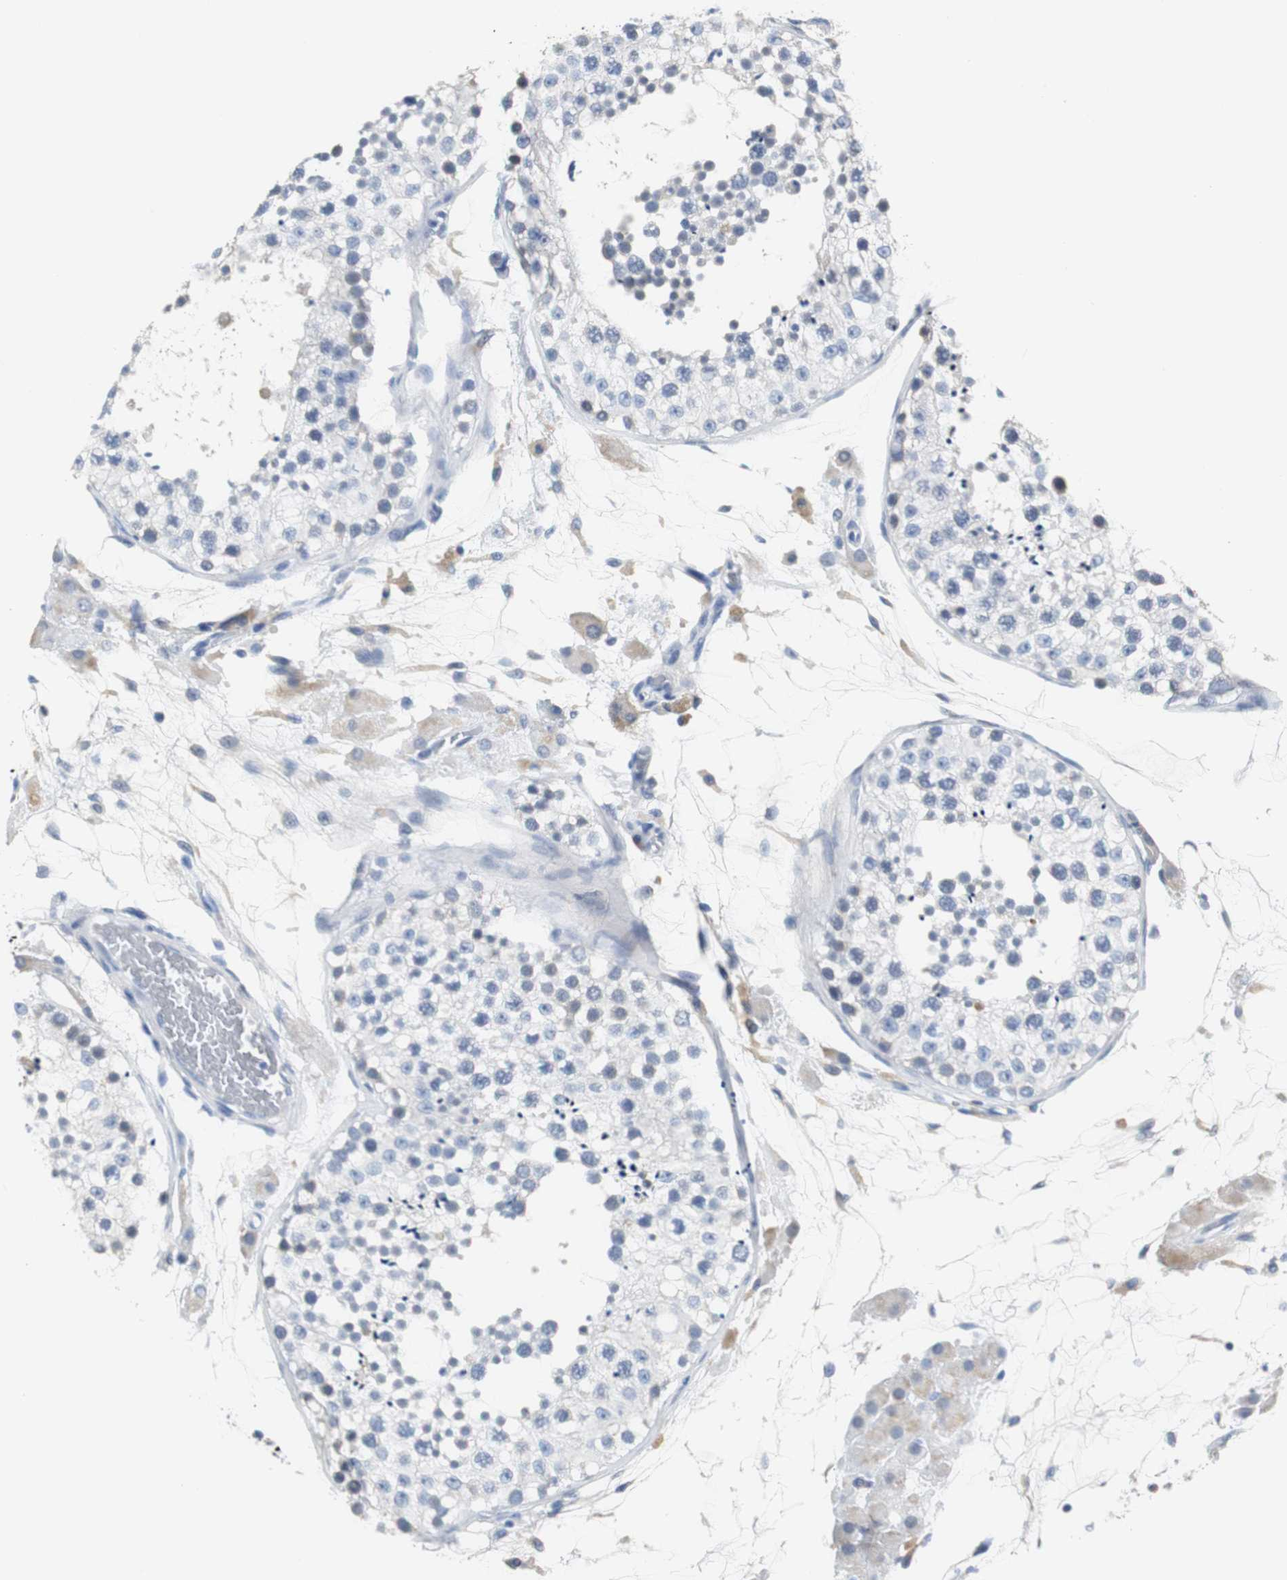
{"staining": {"intensity": "negative", "quantity": "none", "location": "none"}, "tissue": "testis", "cell_type": "Cells in seminiferous ducts", "image_type": "normal", "snomed": [{"axis": "morphology", "description": "Normal tissue, NOS"}, {"axis": "topography", "description": "Testis"}], "caption": "DAB immunohistochemical staining of normal testis demonstrates no significant positivity in cells in seminiferous ducts. (DAB (3,3'-diaminobenzidine) immunohistochemistry with hematoxylin counter stain).", "gene": "PCK1", "patient": {"sex": "male", "age": 26}}